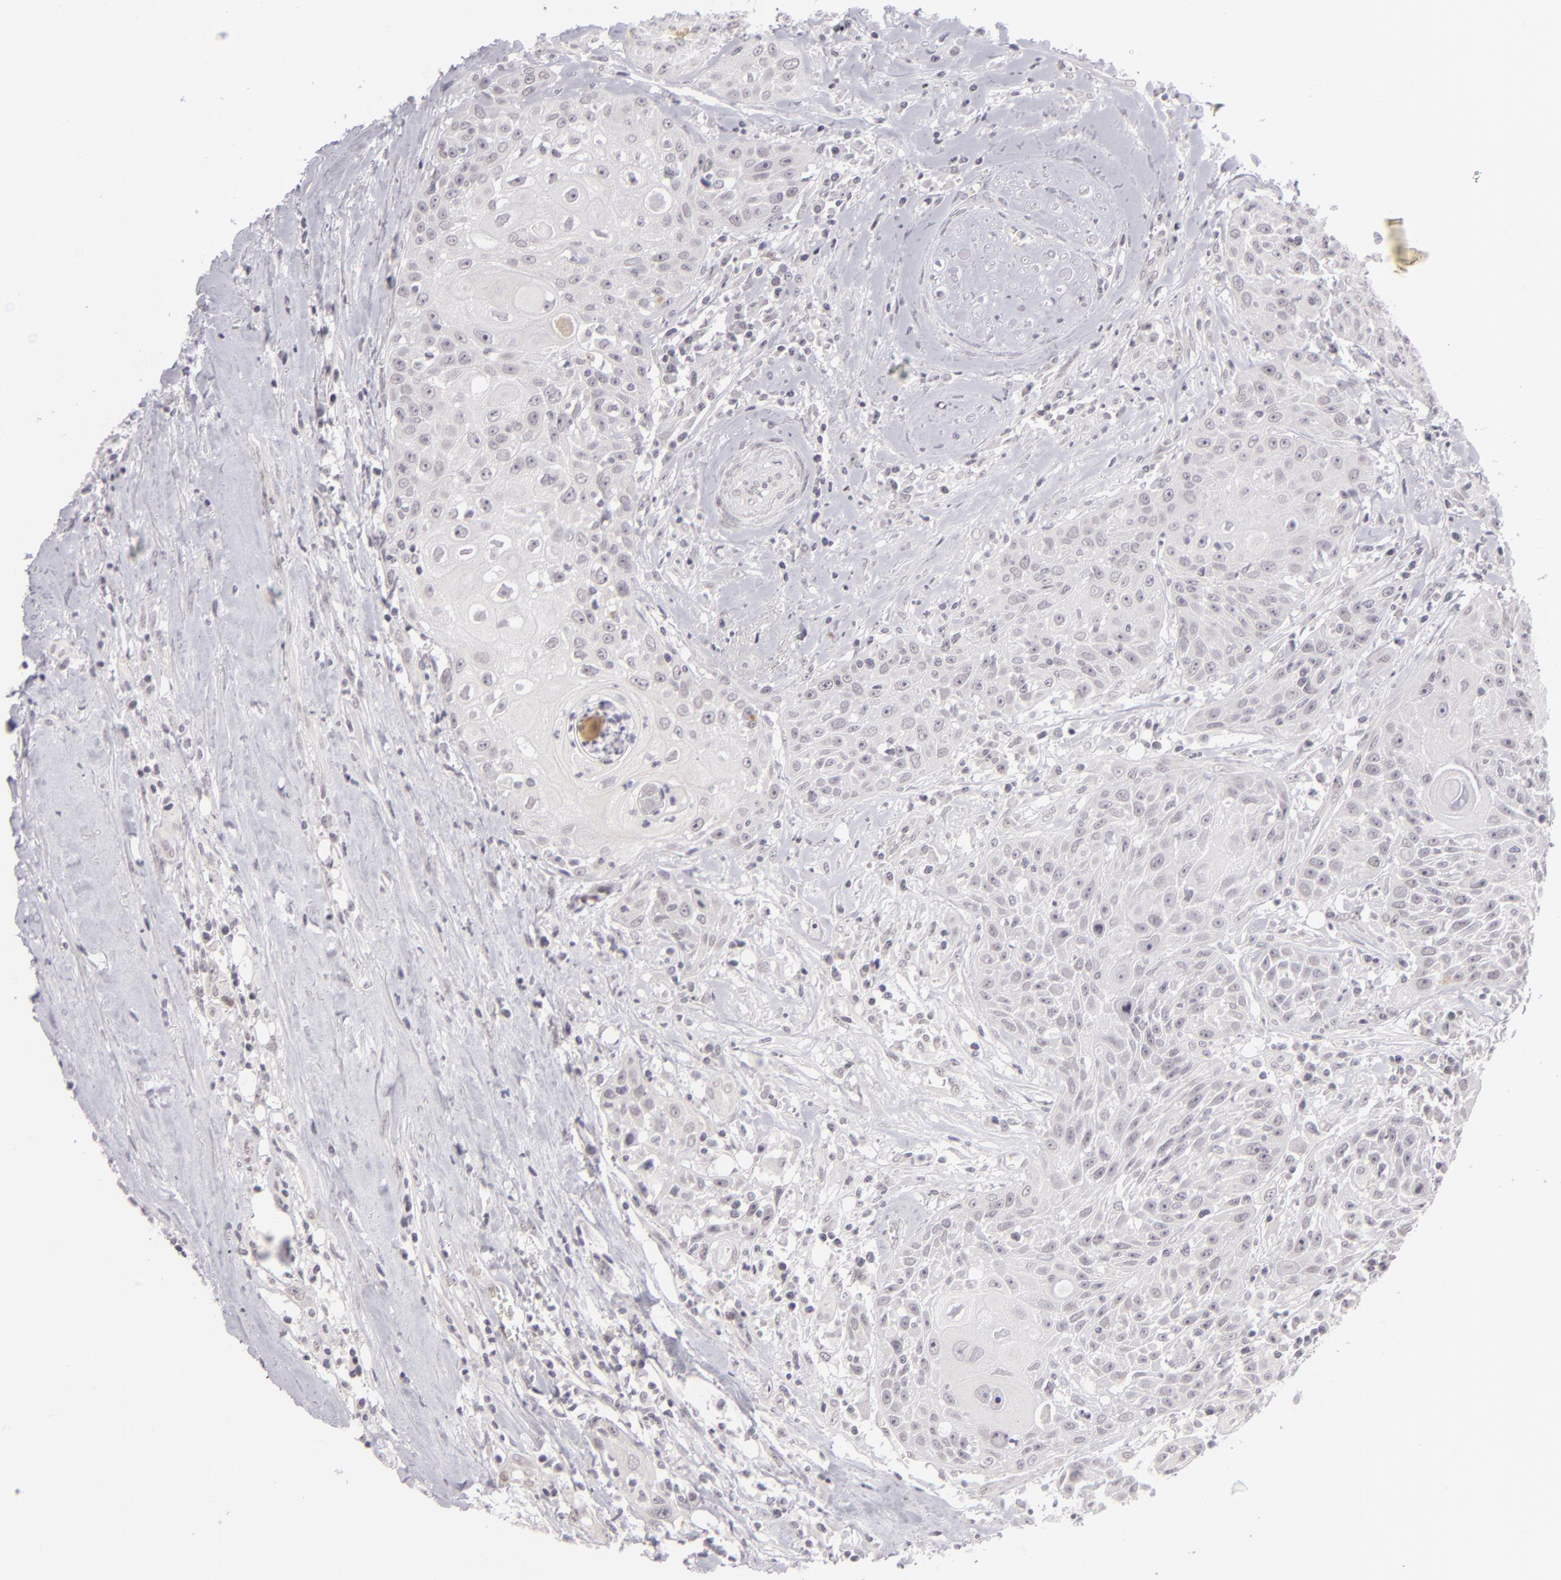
{"staining": {"intensity": "negative", "quantity": "none", "location": "none"}, "tissue": "head and neck cancer", "cell_type": "Tumor cells", "image_type": "cancer", "snomed": [{"axis": "morphology", "description": "Squamous cell carcinoma, NOS"}, {"axis": "topography", "description": "Oral tissue"}, {"axis": "topography", "description": "Head-Neck"}], "caption": "Immunohistochemical staining of human head and neck squamous cell carcinoma demonstrates no significant staining in tumor cells.", "gene": "ZNF205", "patient": {"sex": "female", "age": 82}}